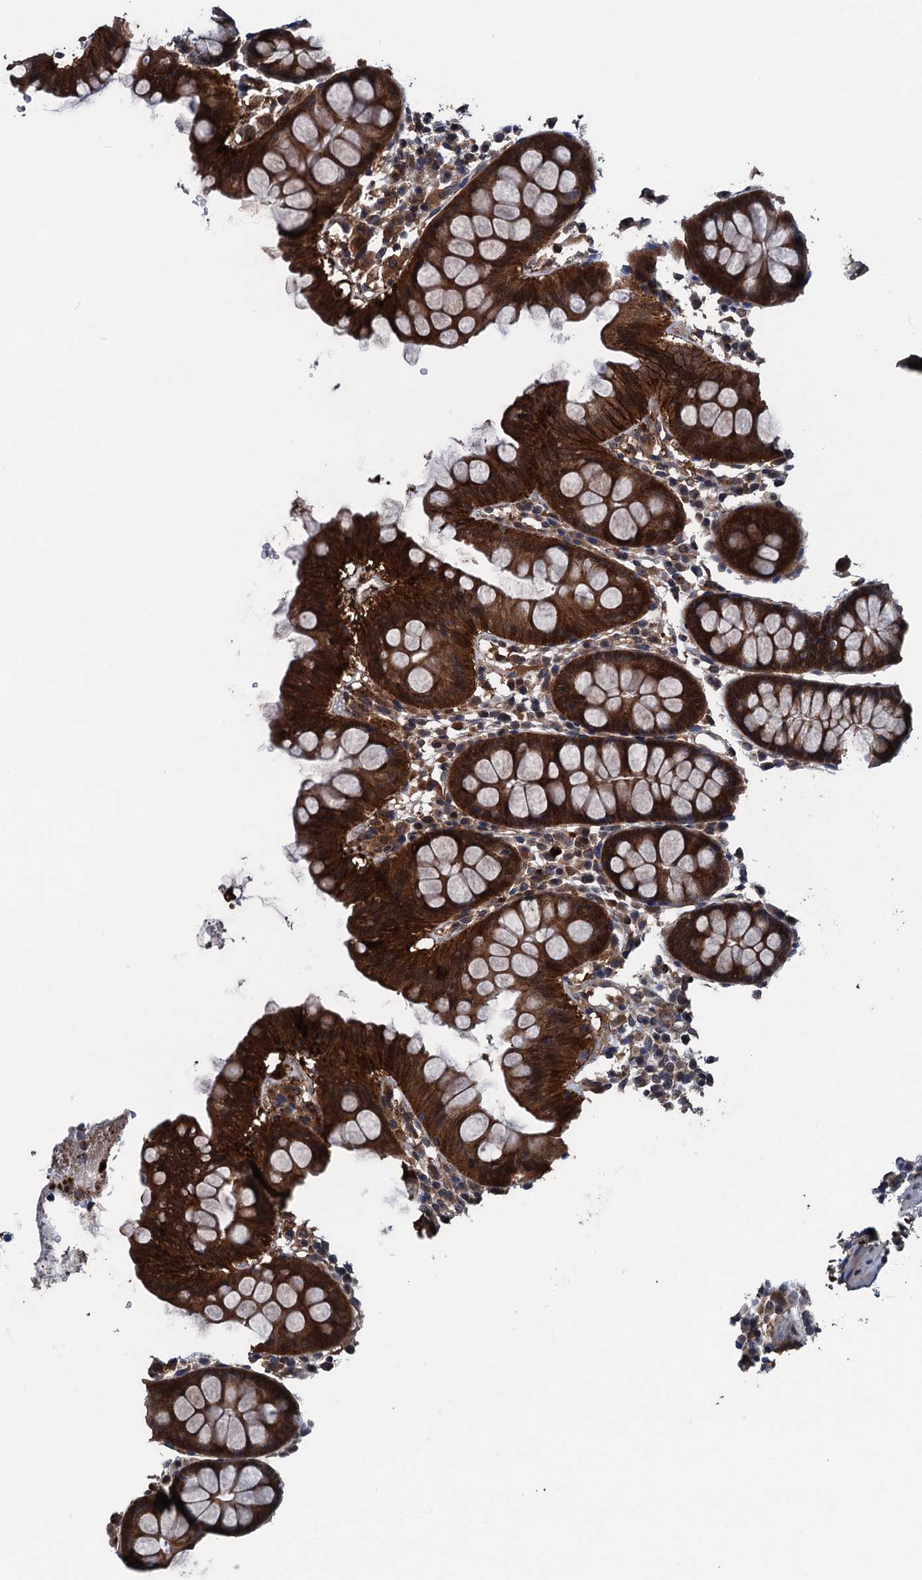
{"staining": {"intensity": "weak", "quantity": ">75%", "location": "cytoplasmic/membranous"}, "tissue": "colon", "cell_type": "Endothelial cells", "image_type": "normal", "snomed": [{"axis": "morphology", "description": "Normal tissue, NOS"}, {"axis": "topography", "description": "Colon"}], "caption": "Immunohistochemical staining of normal human colon demonstrates low levels of weak cytoplasmic/membranous staining in about >75% of endothelial cells.", "gene": "BLTP3B", "patient": {"sex": "male", "age": 75}}